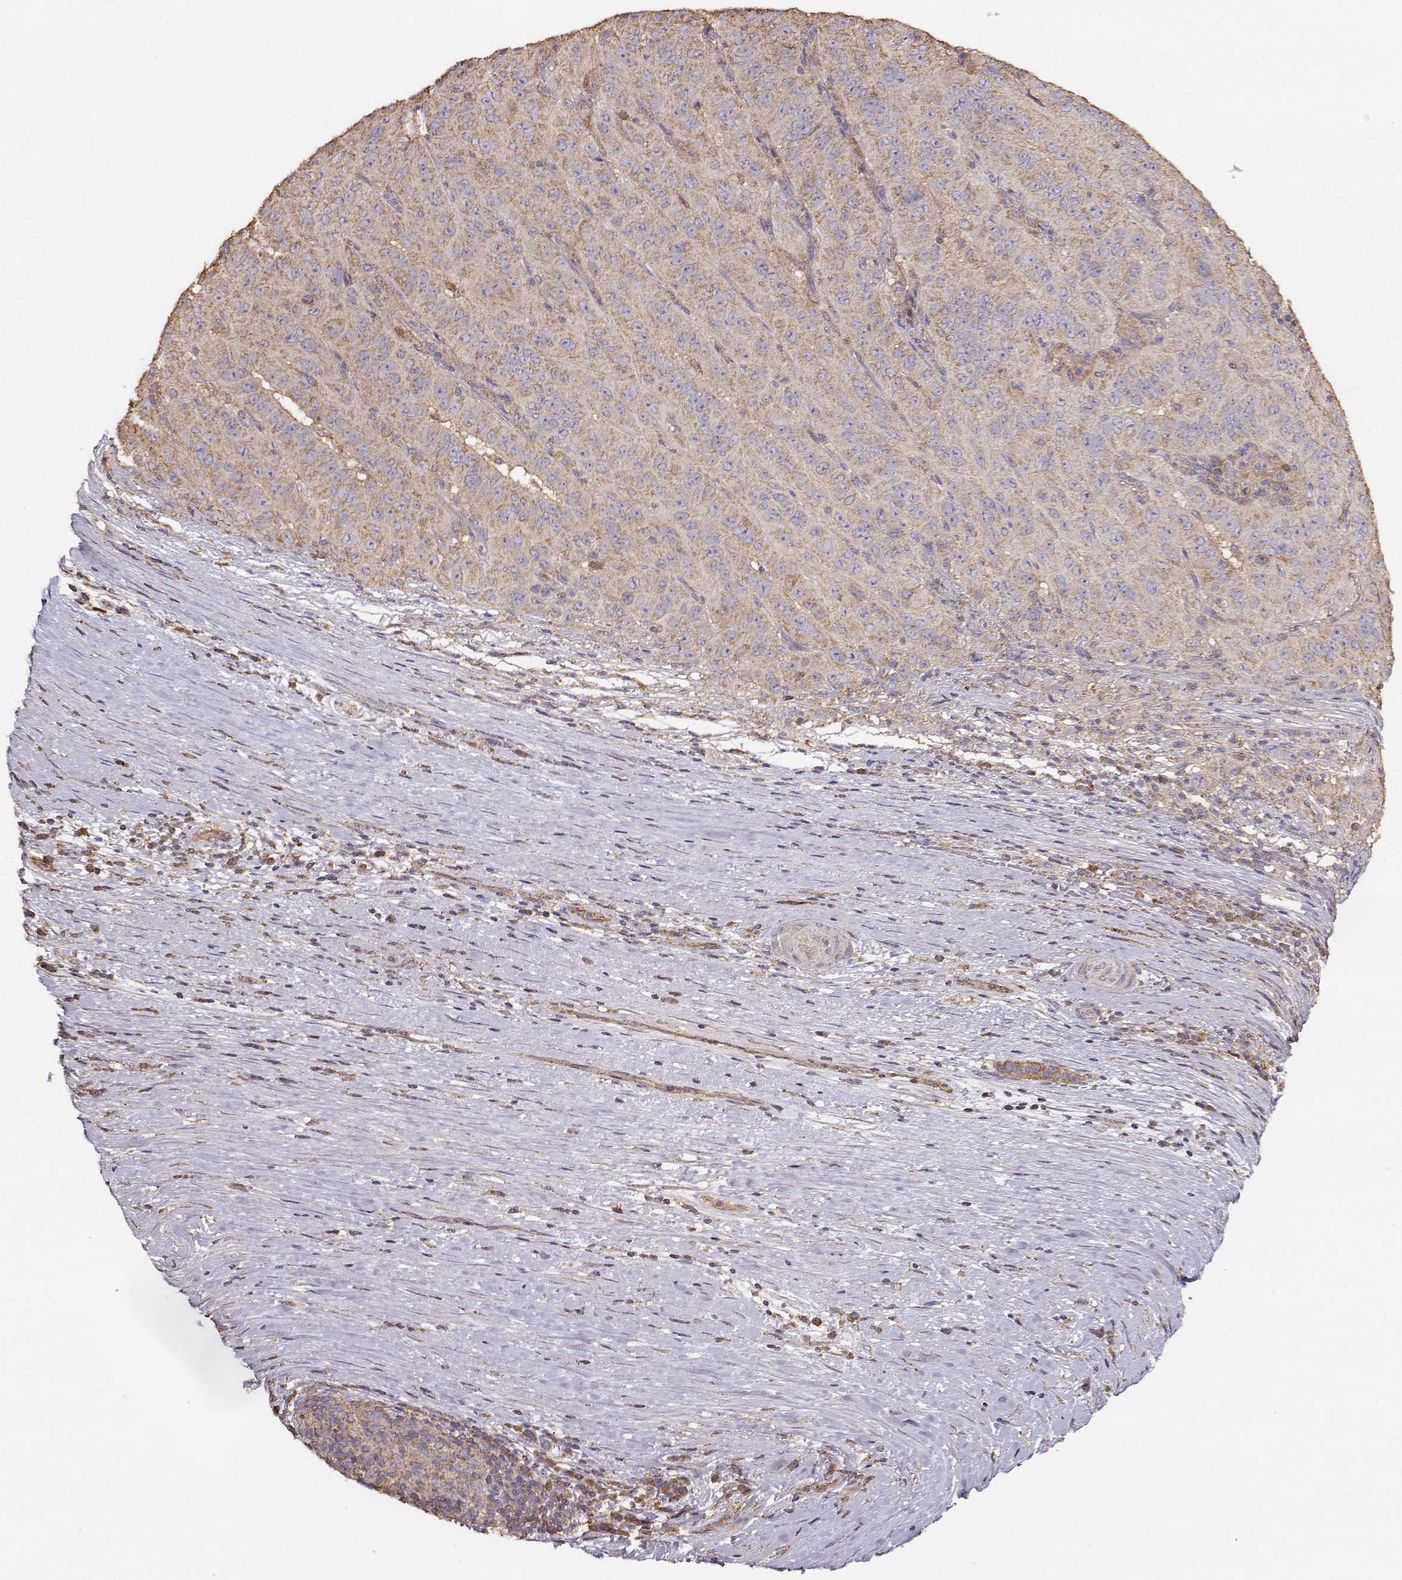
{"staining": {"intensity": "moderate", "quantity": ">75%", "location": "cytoplasmic/membranous"}, "tissue": "pancreatic cancer", "cell_type": "Tumor cells", "image_type": "cancer", "snomed": [{"axis": "morphology", "description": "Adenocarcinoma, NOS"}, {"axis": "topography", "description": "Pancreas"}], "caption": "This micrograph exhibits adenocarcinoma (pancreatic) stained with immunohistochemistry (IHC) to label a protein in brown. The cytoplasmic/membranous of tumor cells show moderate positivity for the protein. Nuclei are counter-stained blue.", "gene": "TARS3", "patient": {"sex": "male", "age": 63}}